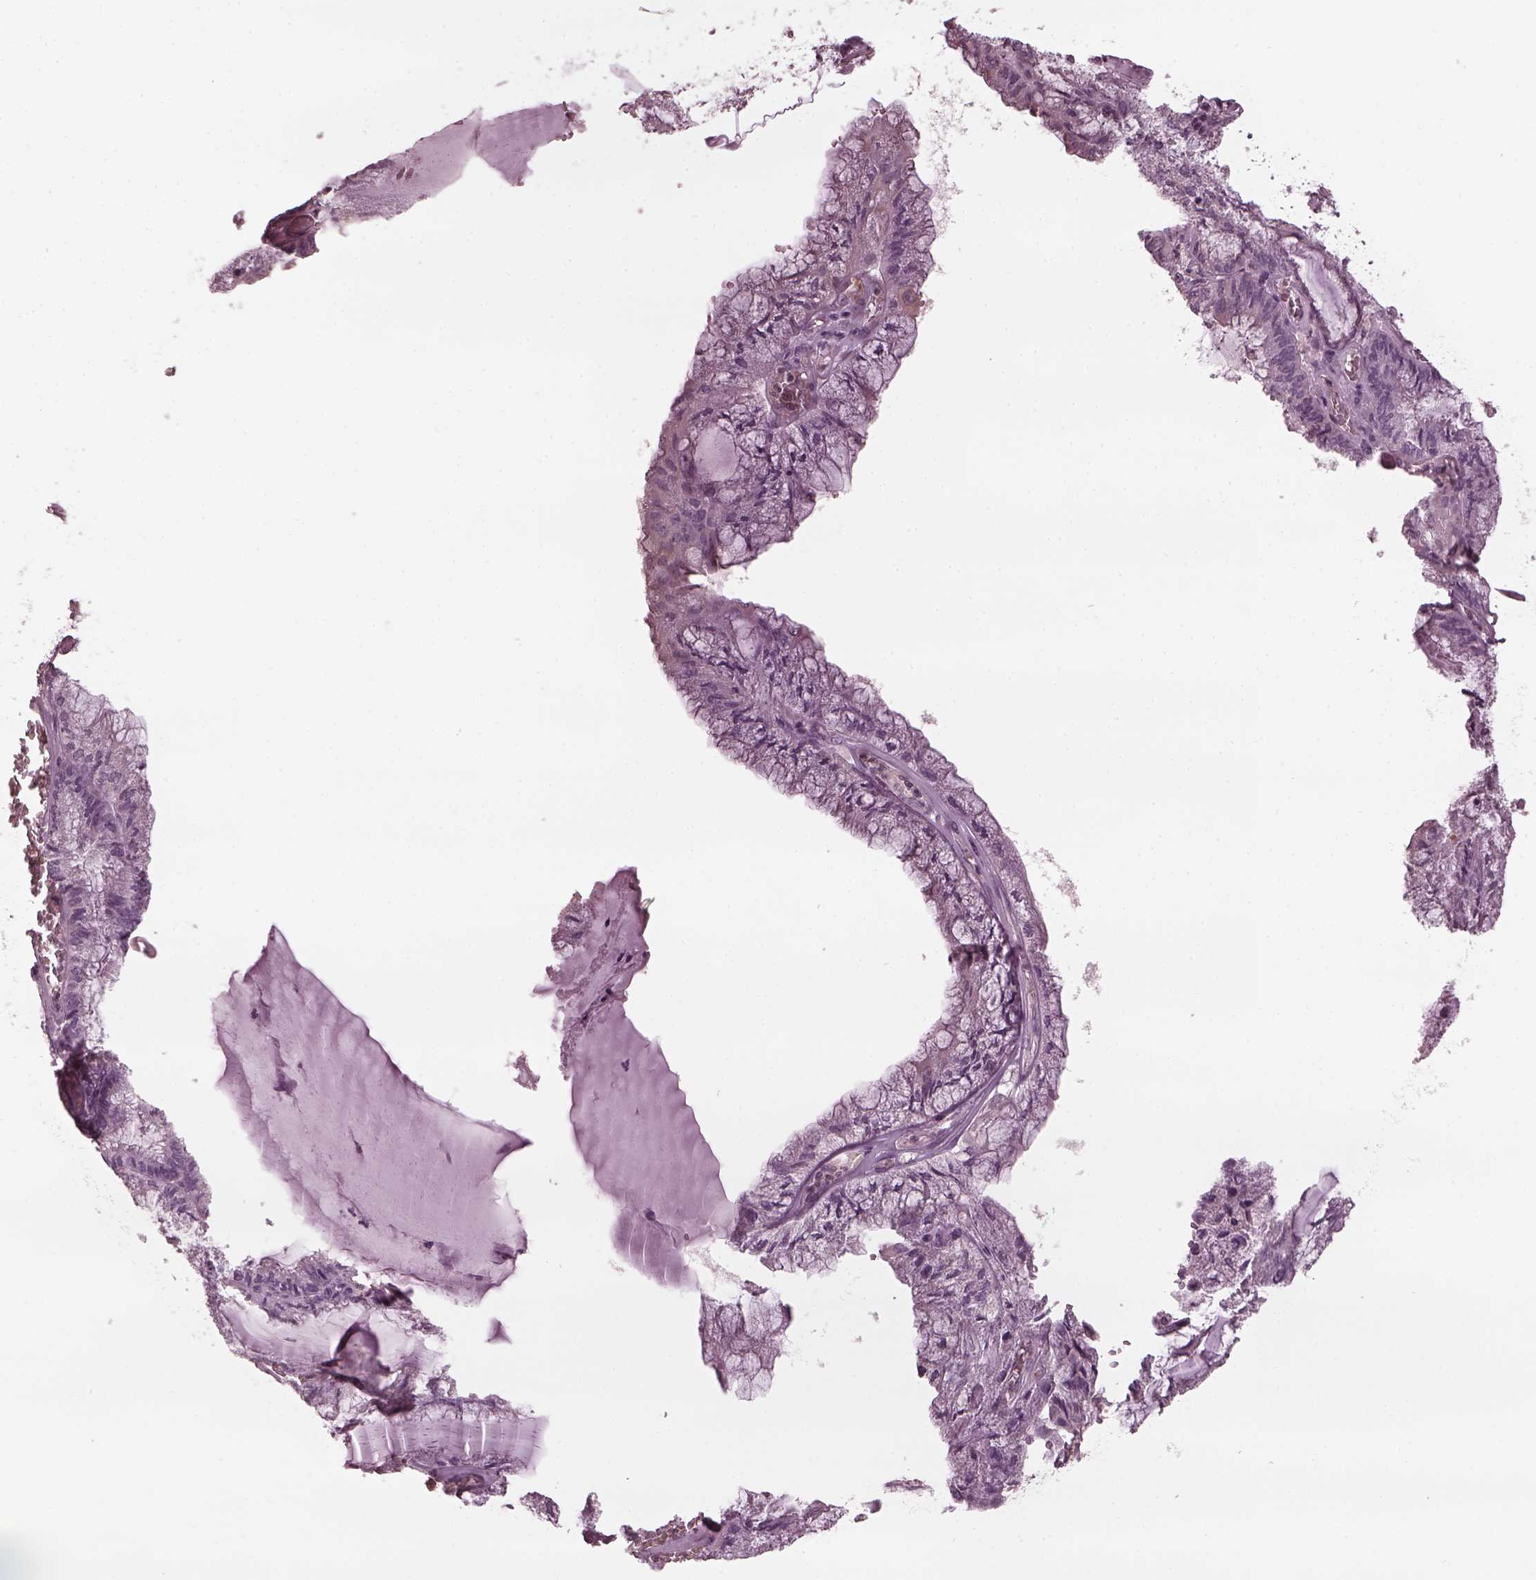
{"staining": {"intensity": "negative", "quantity": "none", "location": "none"}, "tissue": "endometrial cancer", "cell_type": "Tumor cells", "image_type": "cancer", "snomed": [{"axis": "morphology", "description": "Carcinoma, NOS"}, {"axis": "topography", "description": "Endometrium"}], "caption": "The image shows no significant staining in tumor cells of endometrial carcinoma.", "gene": "PSTPIP2", "patient": {"sex": "female", "age": 62}}